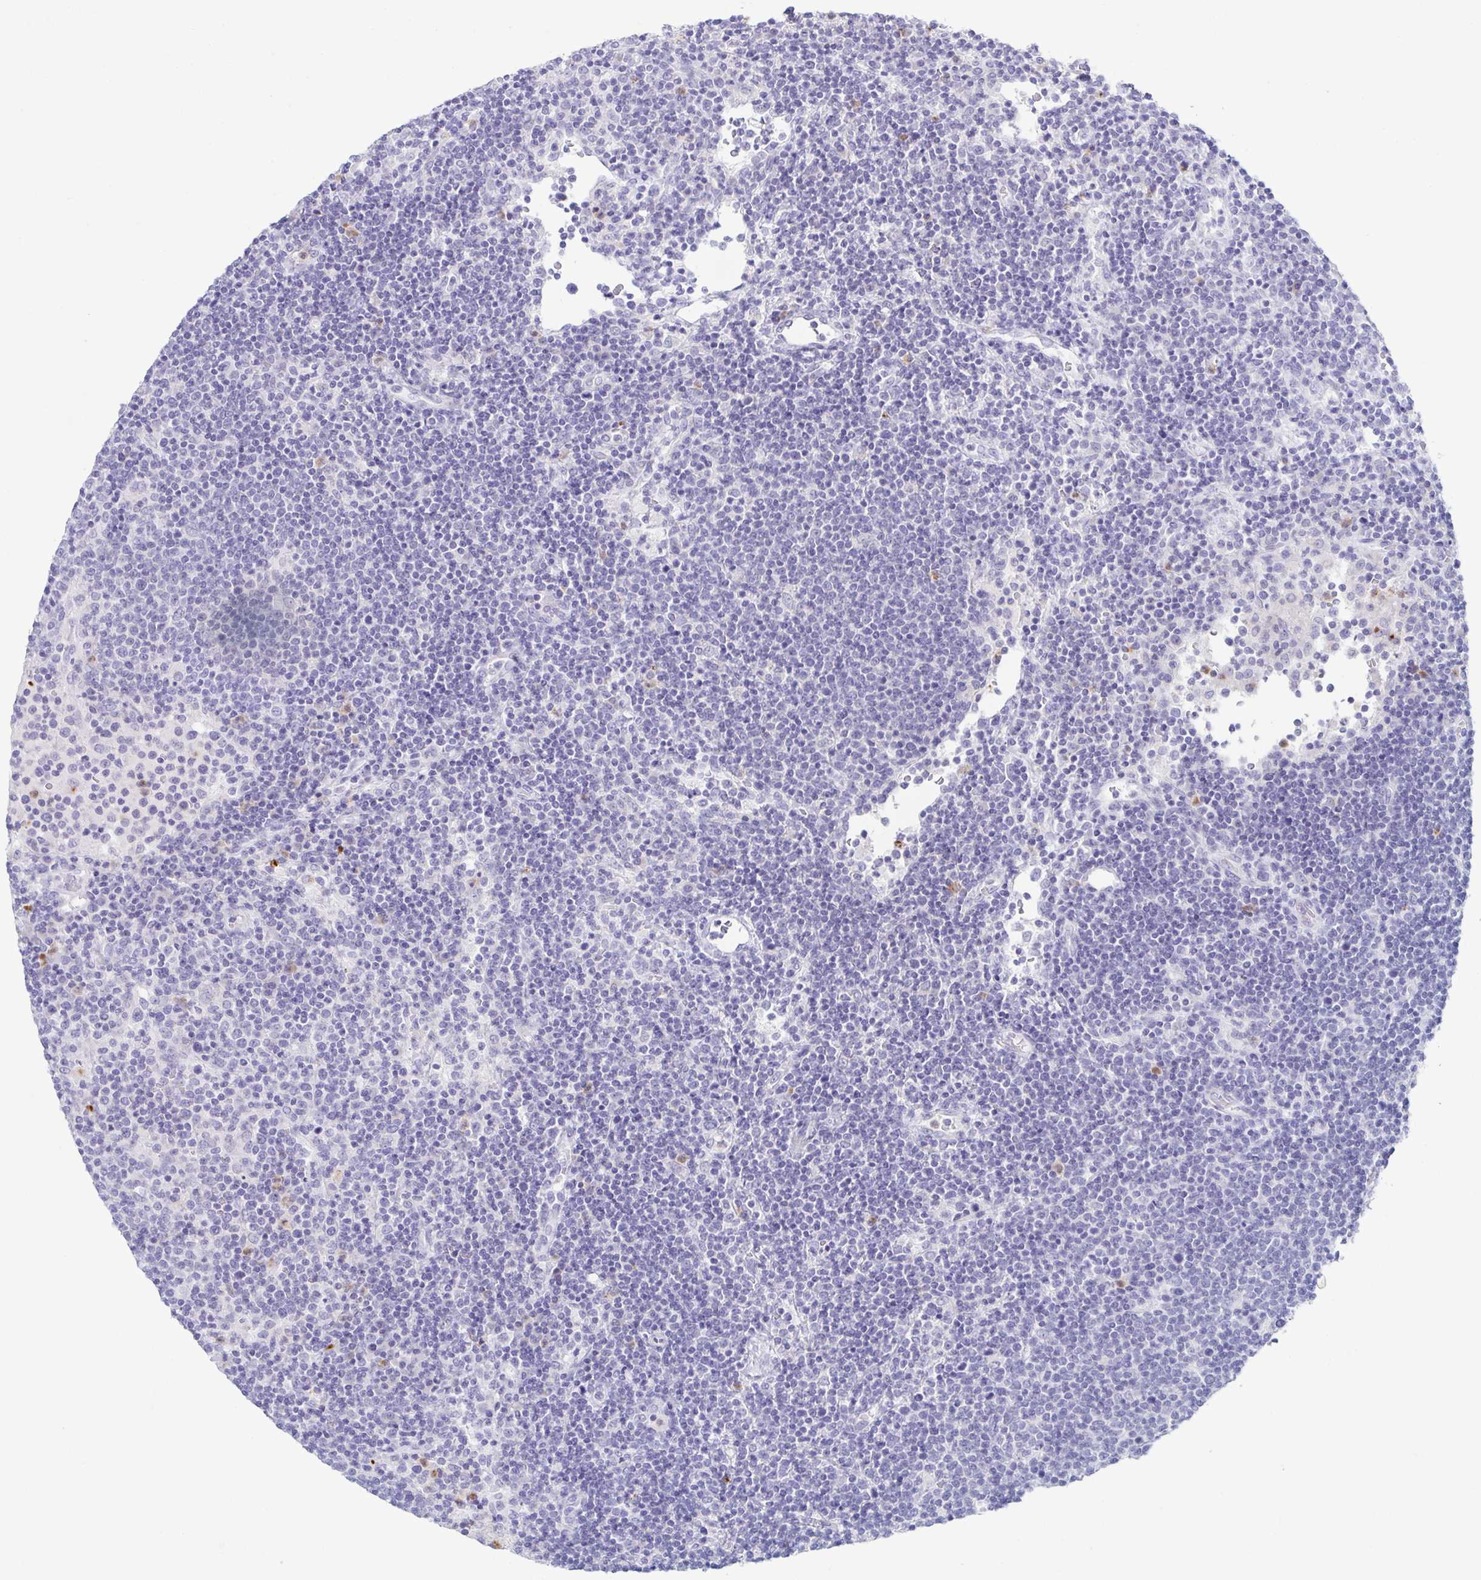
{"staining": {"intensity": "negative", "quantity": "none", "location": "none"}, "tissue": "lymphoma", "cell_type": "Tumor cells", "image_type": "cancer", "snomed": [{"axis": "morphology", "description": "Malignant lymphoma, non-Hodgkin's type, High grade"}, {"axis": "topography", "description": "Lymph node"}], "caption": "The immunohistochemistry (IHC) photomicrograph has no significant expression in tumor cells of high-grade malignant lymphoma, non-Hodgkin's type tissue.", "gene": "AZU1", "patient": {"sex": "male", "age": 61}}